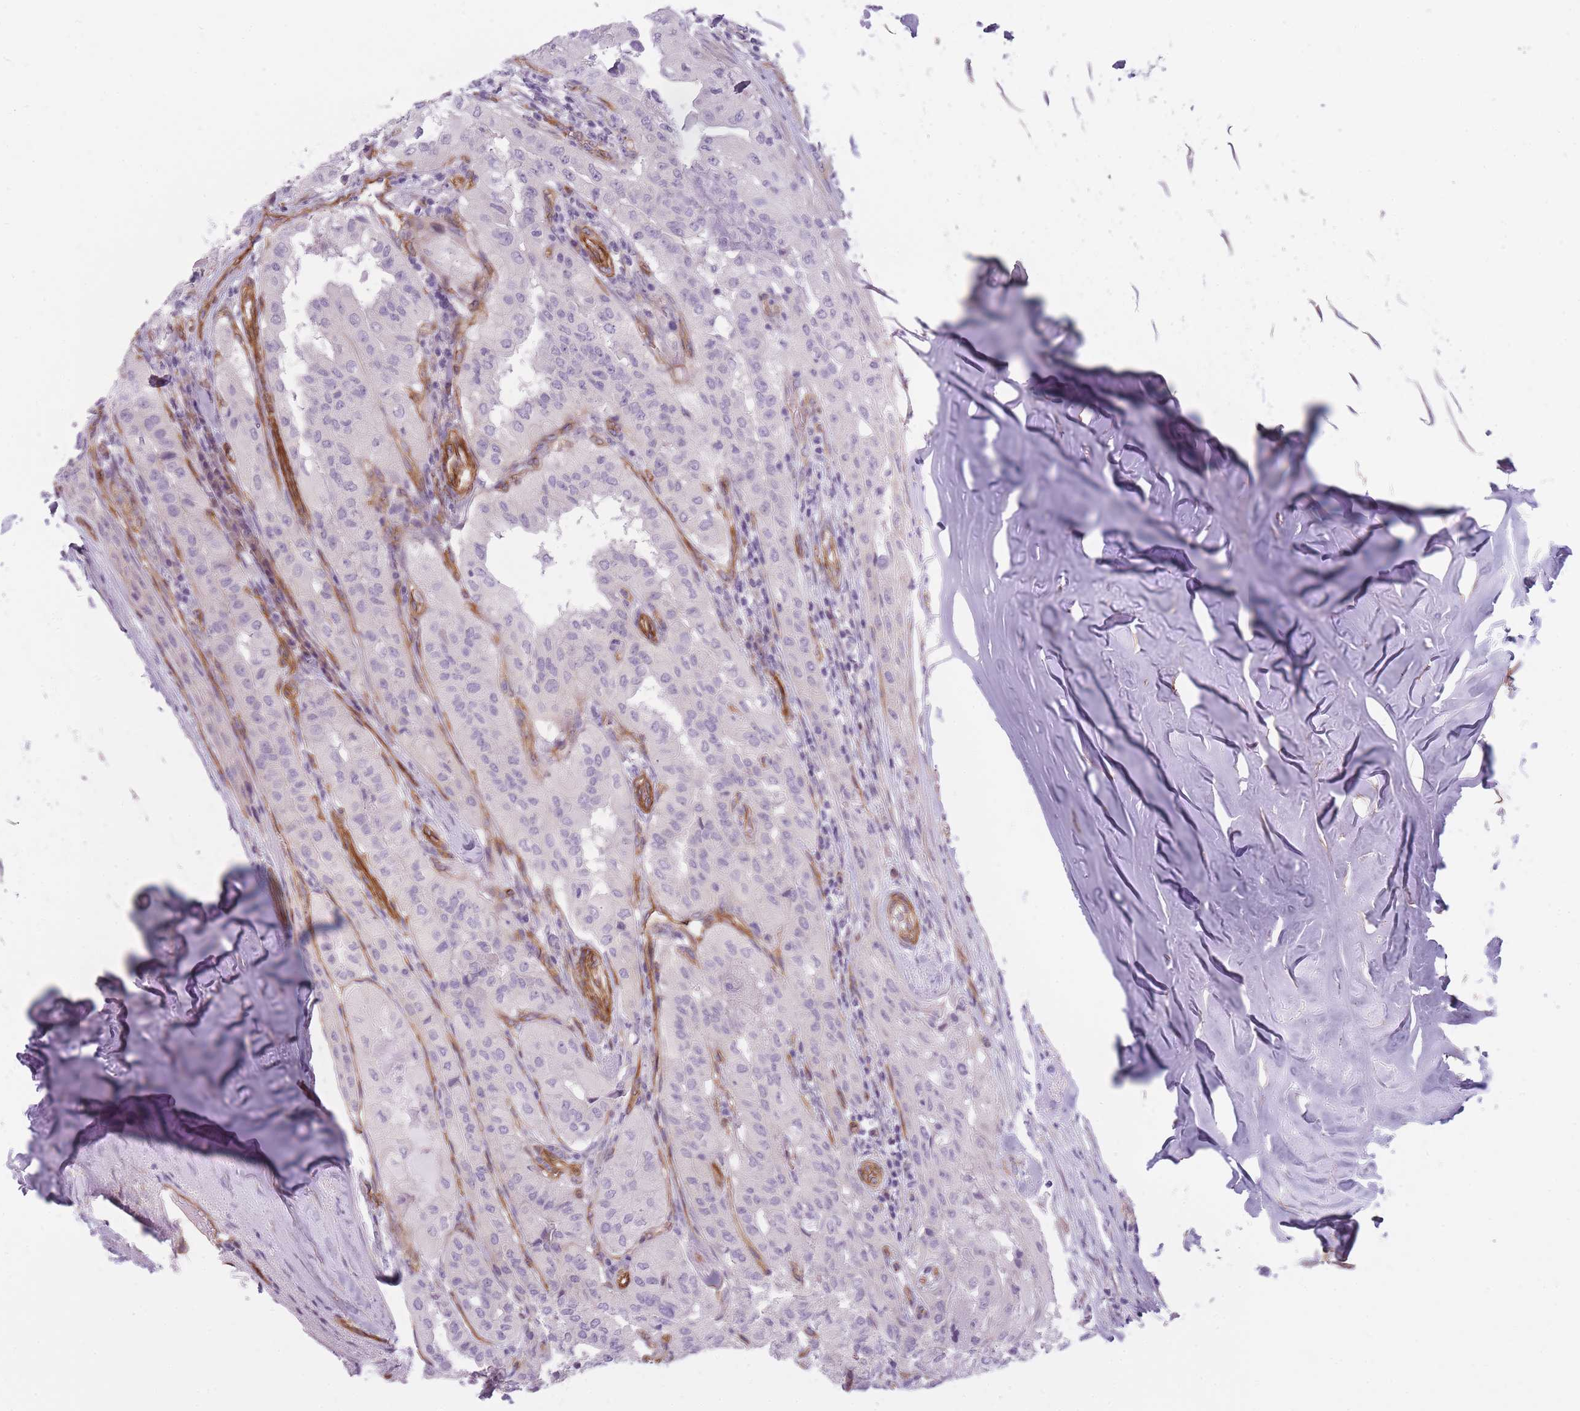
{"staining": {"intensity": "negative", "quantity": "none", "location": "none"}, "tissue": "thyroid cancer", "cell_type": "Tumor cells", "image_type": "cancer", "snomed": [{"axis": "morphology", "description": "Papillary adenocarcinoma, NOS"}, {"axis": "topography", "description": "Thyroid gland"}], "caption": "Human thyroid cancer (papillary adenocarcinoma) stained for a protein using IHC exhibits no expression in tumor cells.", "gene": "OR6B3", "patient": {"sex": "female", "age": 59}}